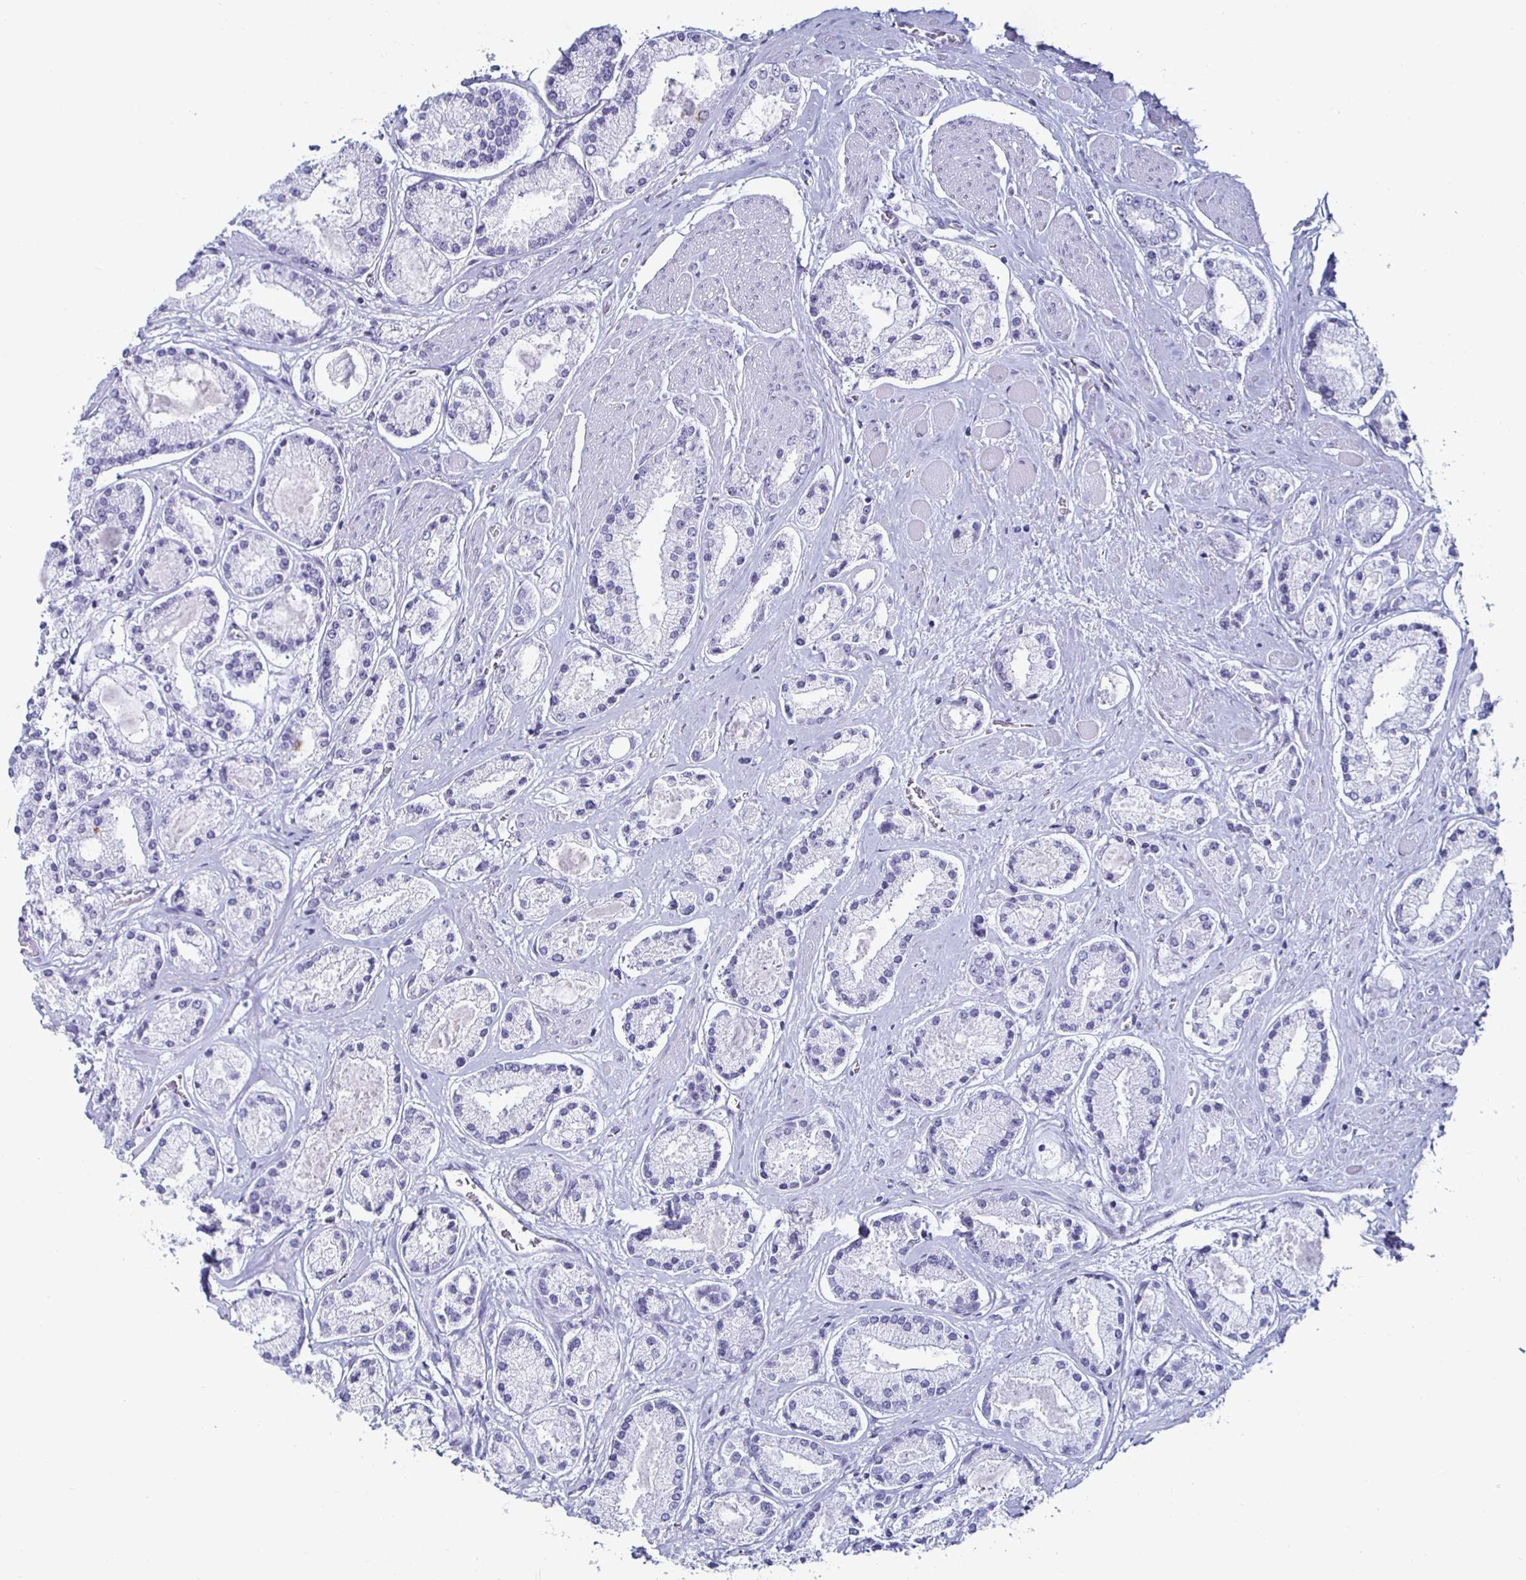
{"staining": {"intensity": "negative", "quantity": "none", "location": "none"}, "tissue": "prostate cancer", "cell_type": "Tumor cells", "image_type": "cancer", "snomed": [{"axis": "morphology", "description": "Adenocarcinoma, High grade"}, {"axis": "topography", "description": "Prostate"}], "caption": "IHC of human adenocarcinoma (high-grade) (prostate) shows no staining in tumor cells. Nuclei are stained in blue.", "gene": "KRT4", "patient": {"sex": "male", "age": 67}}